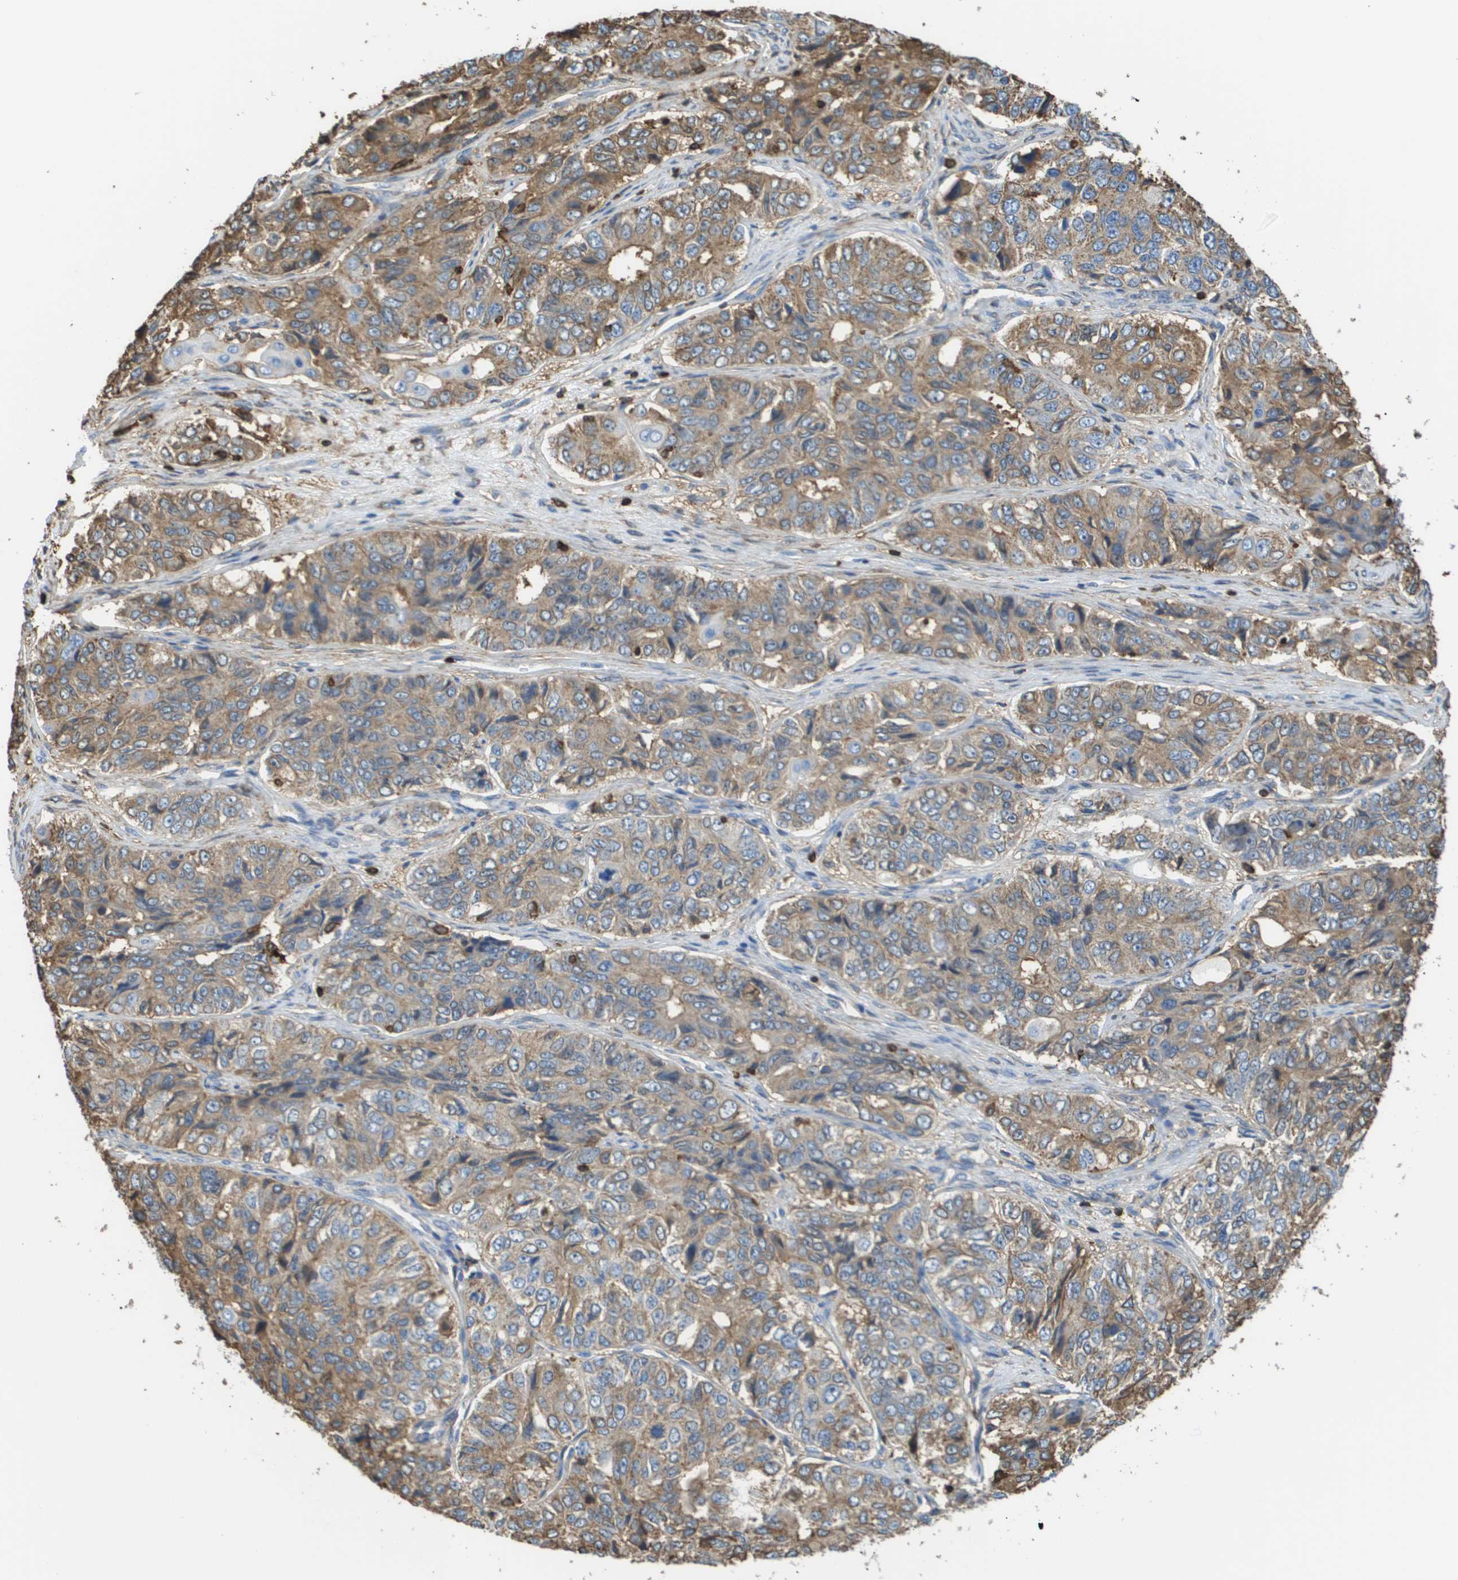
{"staining": {"intensity": "weak", "quantity": ">75%", "location": "cytoplasmic/membranous"}, "tissue": "ovarian cancer", "cell_type": "Tumor cells", "image_type": "cancer", "snomed": [{"axis": "morphology", "description": "Carcinoma, endometroid"}, {"axis": "topography", "description": "Ovary"}], "caption": "This is a photomicrograph of IHC staining of ovarian cancer (endometroid carcinoma), which shows weak expression in the cytoplasmic/membranous of tumor cells.", "gene": "PASK", "patient": {"sex": "female", "age": 51}}